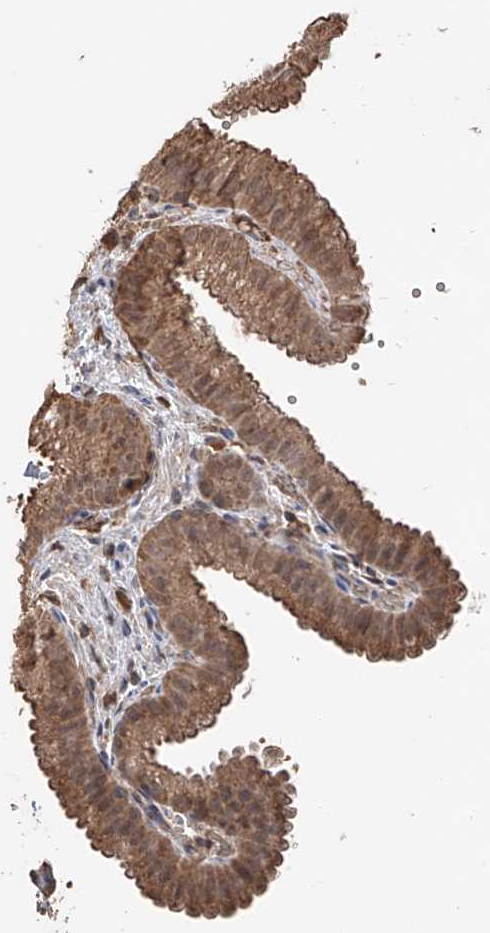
{"staining": {"intensity": "moderate", "quantity": ">75%", "location": "cytoplasmic/membranous,nuclear"}, "tissue": "gallbladder", "cell_type": "Glandular cells", "image_type": "normal", "snomed": [{"axis": "morphology", "description": "Normal tissue, NOS"}, {"axis": "topography", "description": "Gallbladder"}], "caption": "Immunohistochemistry staining of normal gallbladder, which exhibits medium levels of moderate cytoplasmic/membranous,nuclear staining in approximately >75% of glandular cells indicating moderate cytoplasmic/membranous,nuclear protein positivity. The staining was performed using DAB (brown) for protein detection and nuclei were counterstained in hematoxylin (blue).", "gene": "FAM135A", "patient": {"sex": "female", "age": 30}}